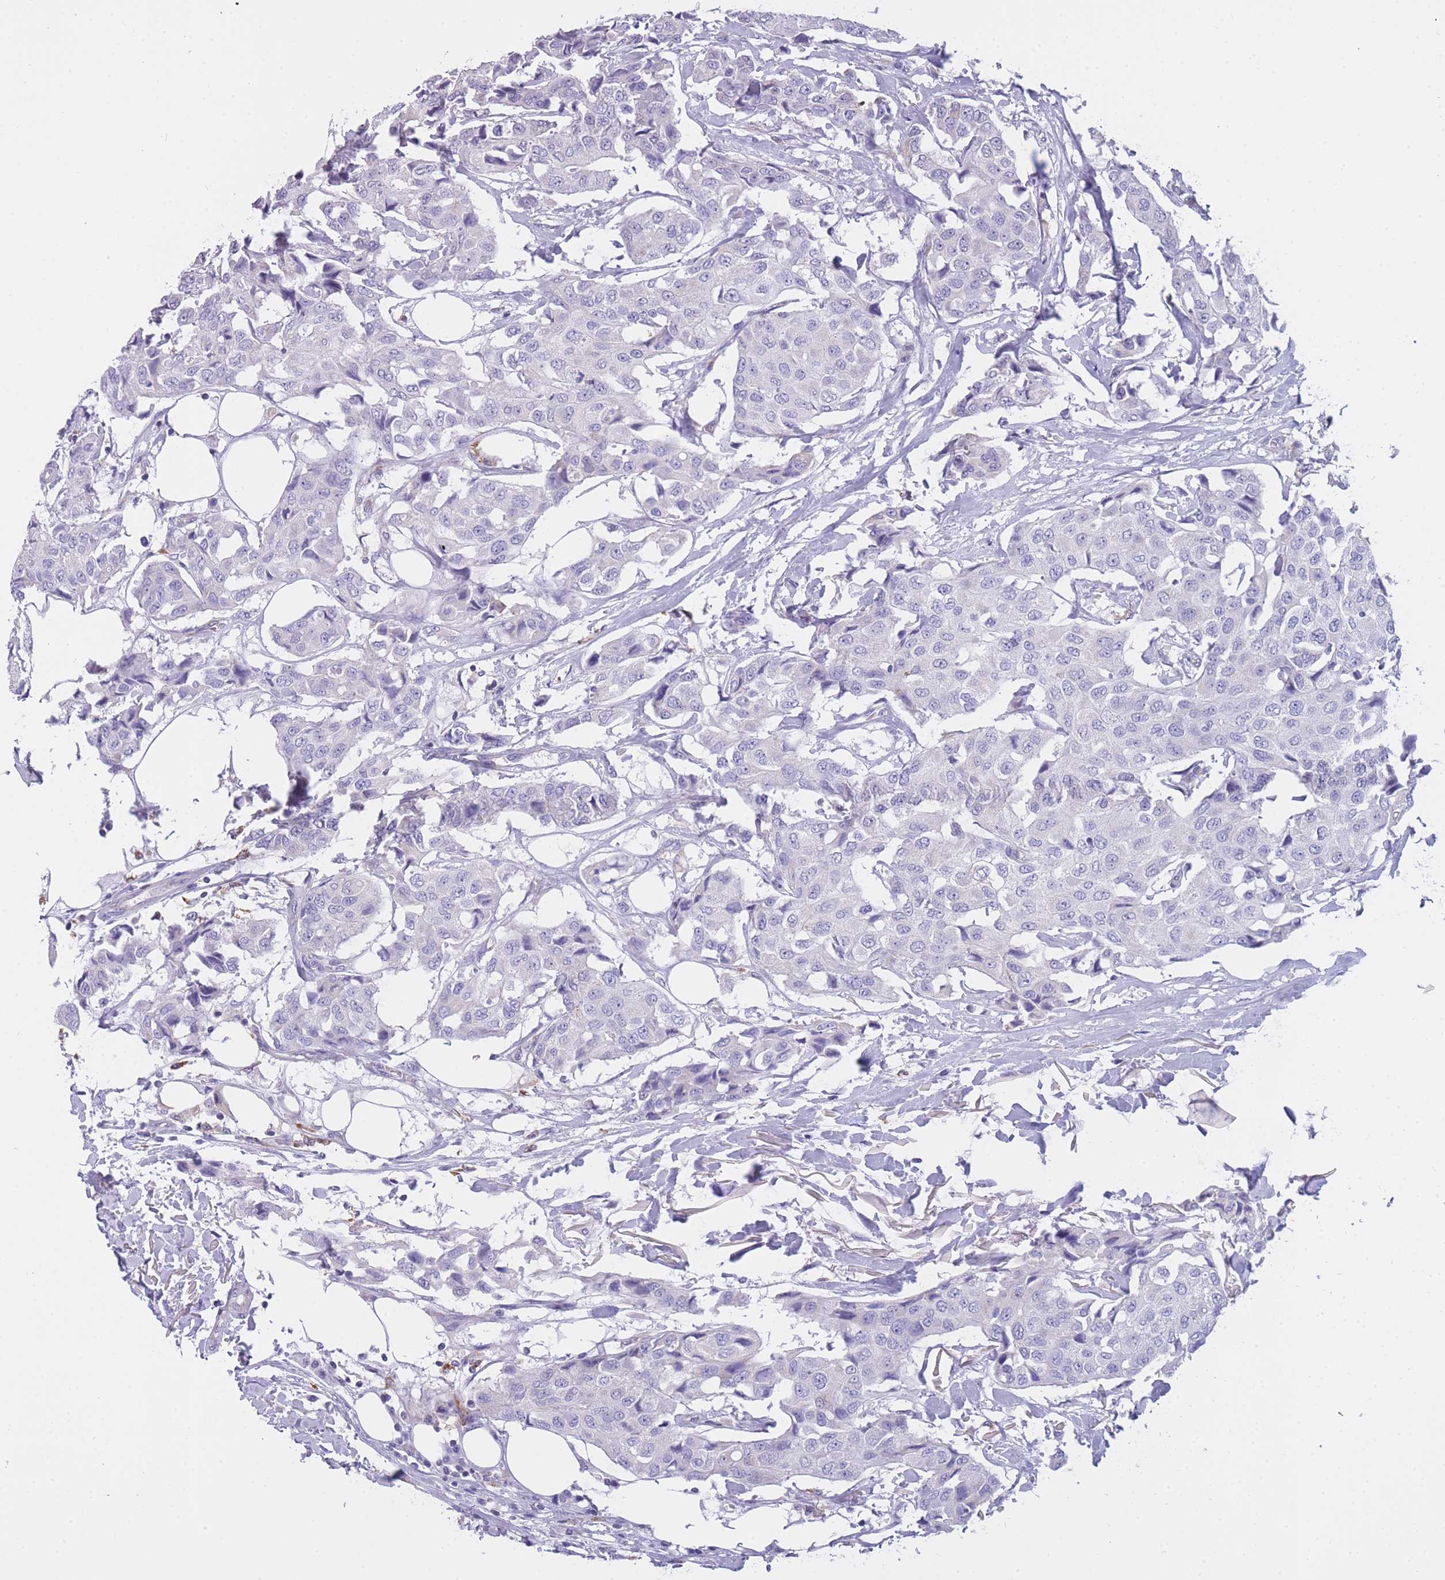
{"staining": {"intensity": "negative", "quantity": "none", "location": "none"}, "tissue": "breast cancer", "cell_type": "Tumor cells", "image_type": "cancer", "snomed": [{"axis": "morphology", "description": "Duct carcinoma"}, {"axis": "topography", "description": "Breast"}], "caption": "Human breast cancer (invasive ductal carcinoma) stained for a protein using immunohistochemistry exhibits no expression in tumor cells.", "gene": "ZNF662", "patient": {"sex": "female", "age": 80}}